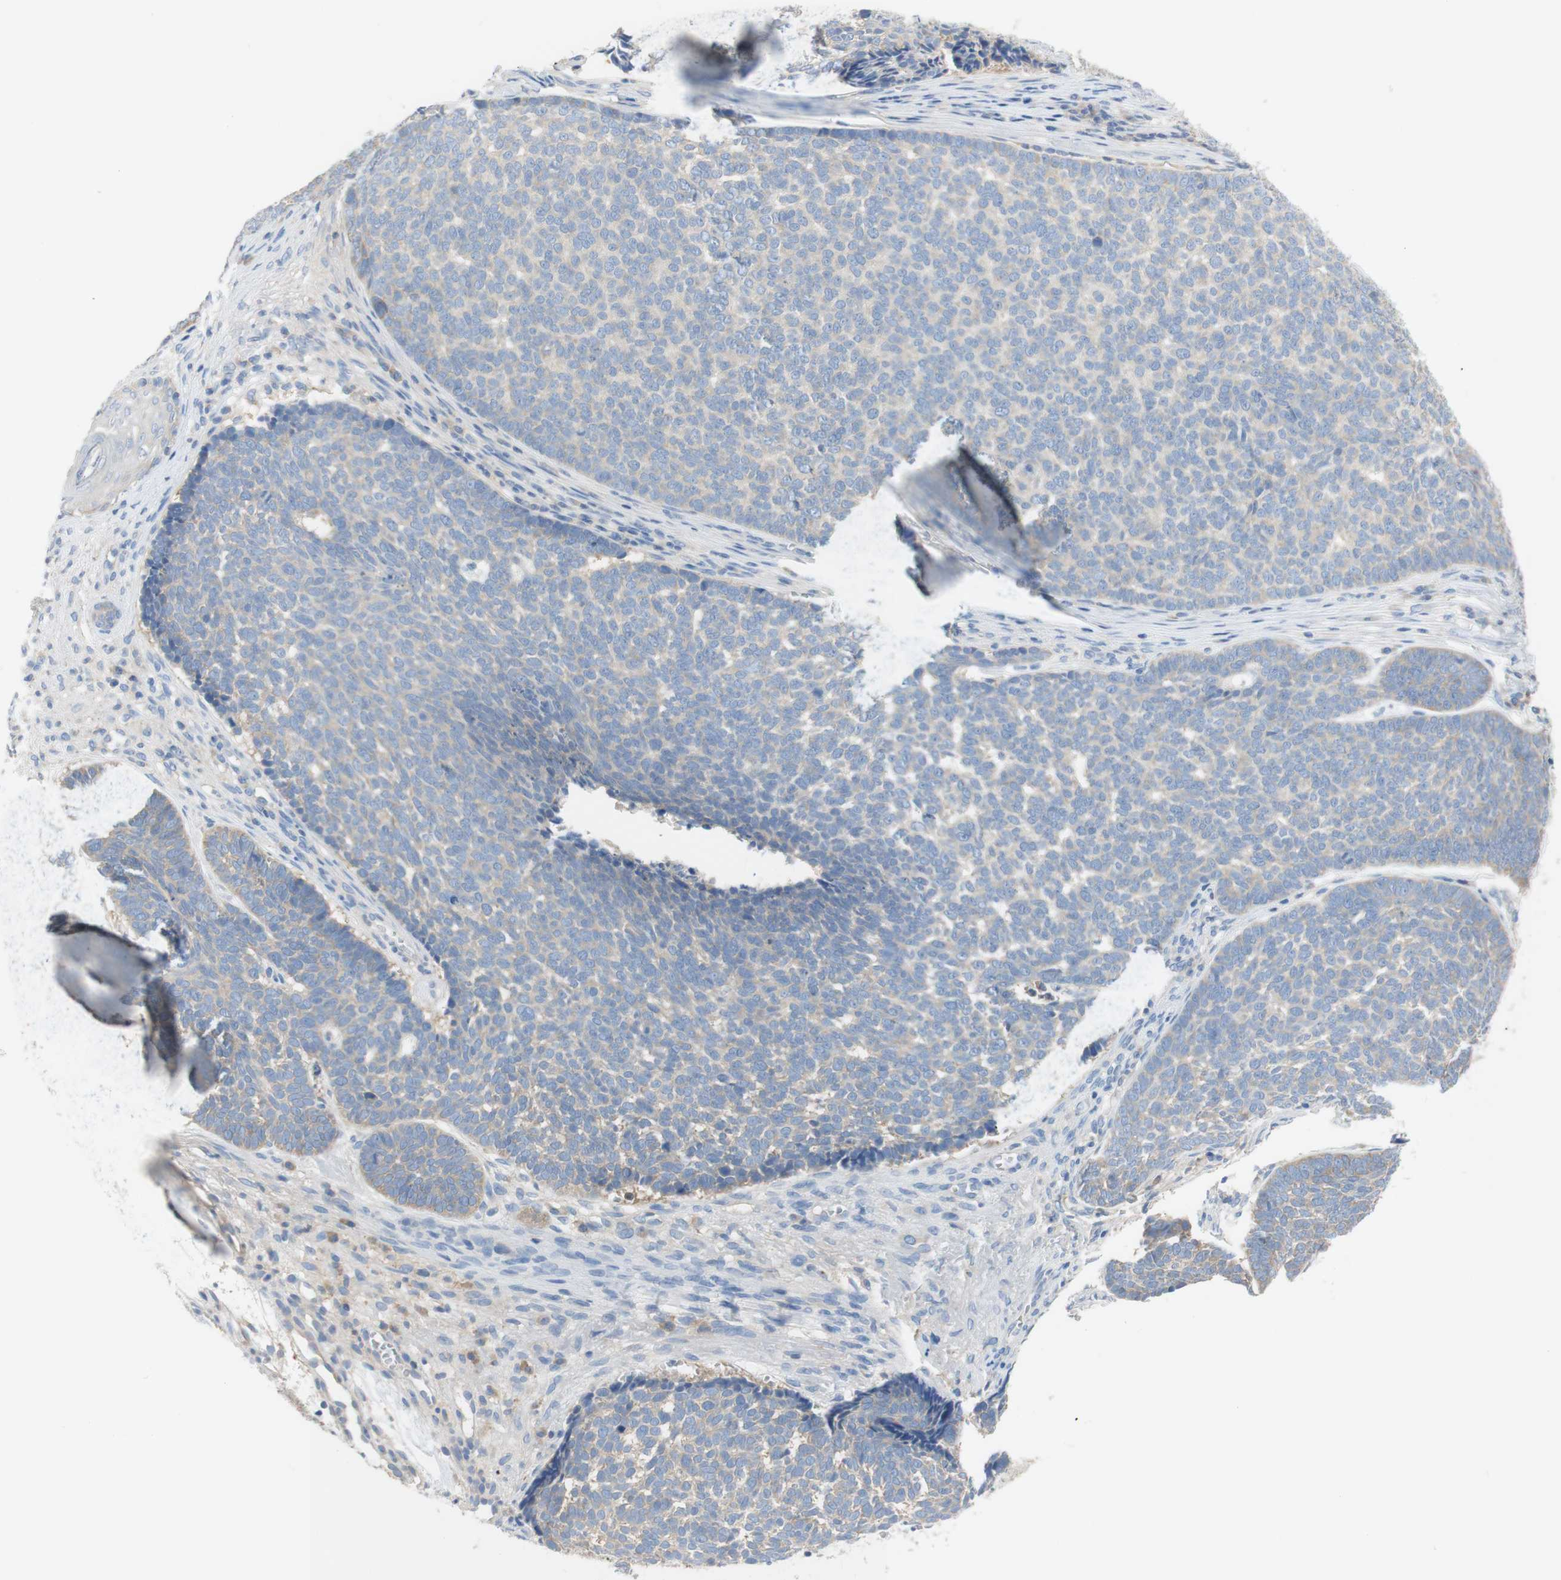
{"staining": {"intensity": "negative", "quantity": "none", "location": "none"}, "tissue": "skin cancer", "cell_type": "Tumor cells", "image_type": "cancer", "snomed": [{"axis": "morphology", "description": "Basal cell carcinoma"}, {"axis": "topography", "description": "Skin"}], "caption": "DAB (3,3'-diaminobenzidine) immunohistochemical staining of basal cell carcinoma (skin) exhibits no significant positivity in tumor cells.", "gene": "ATP2B1", "patient": {"sex": "male", "age": 84}}